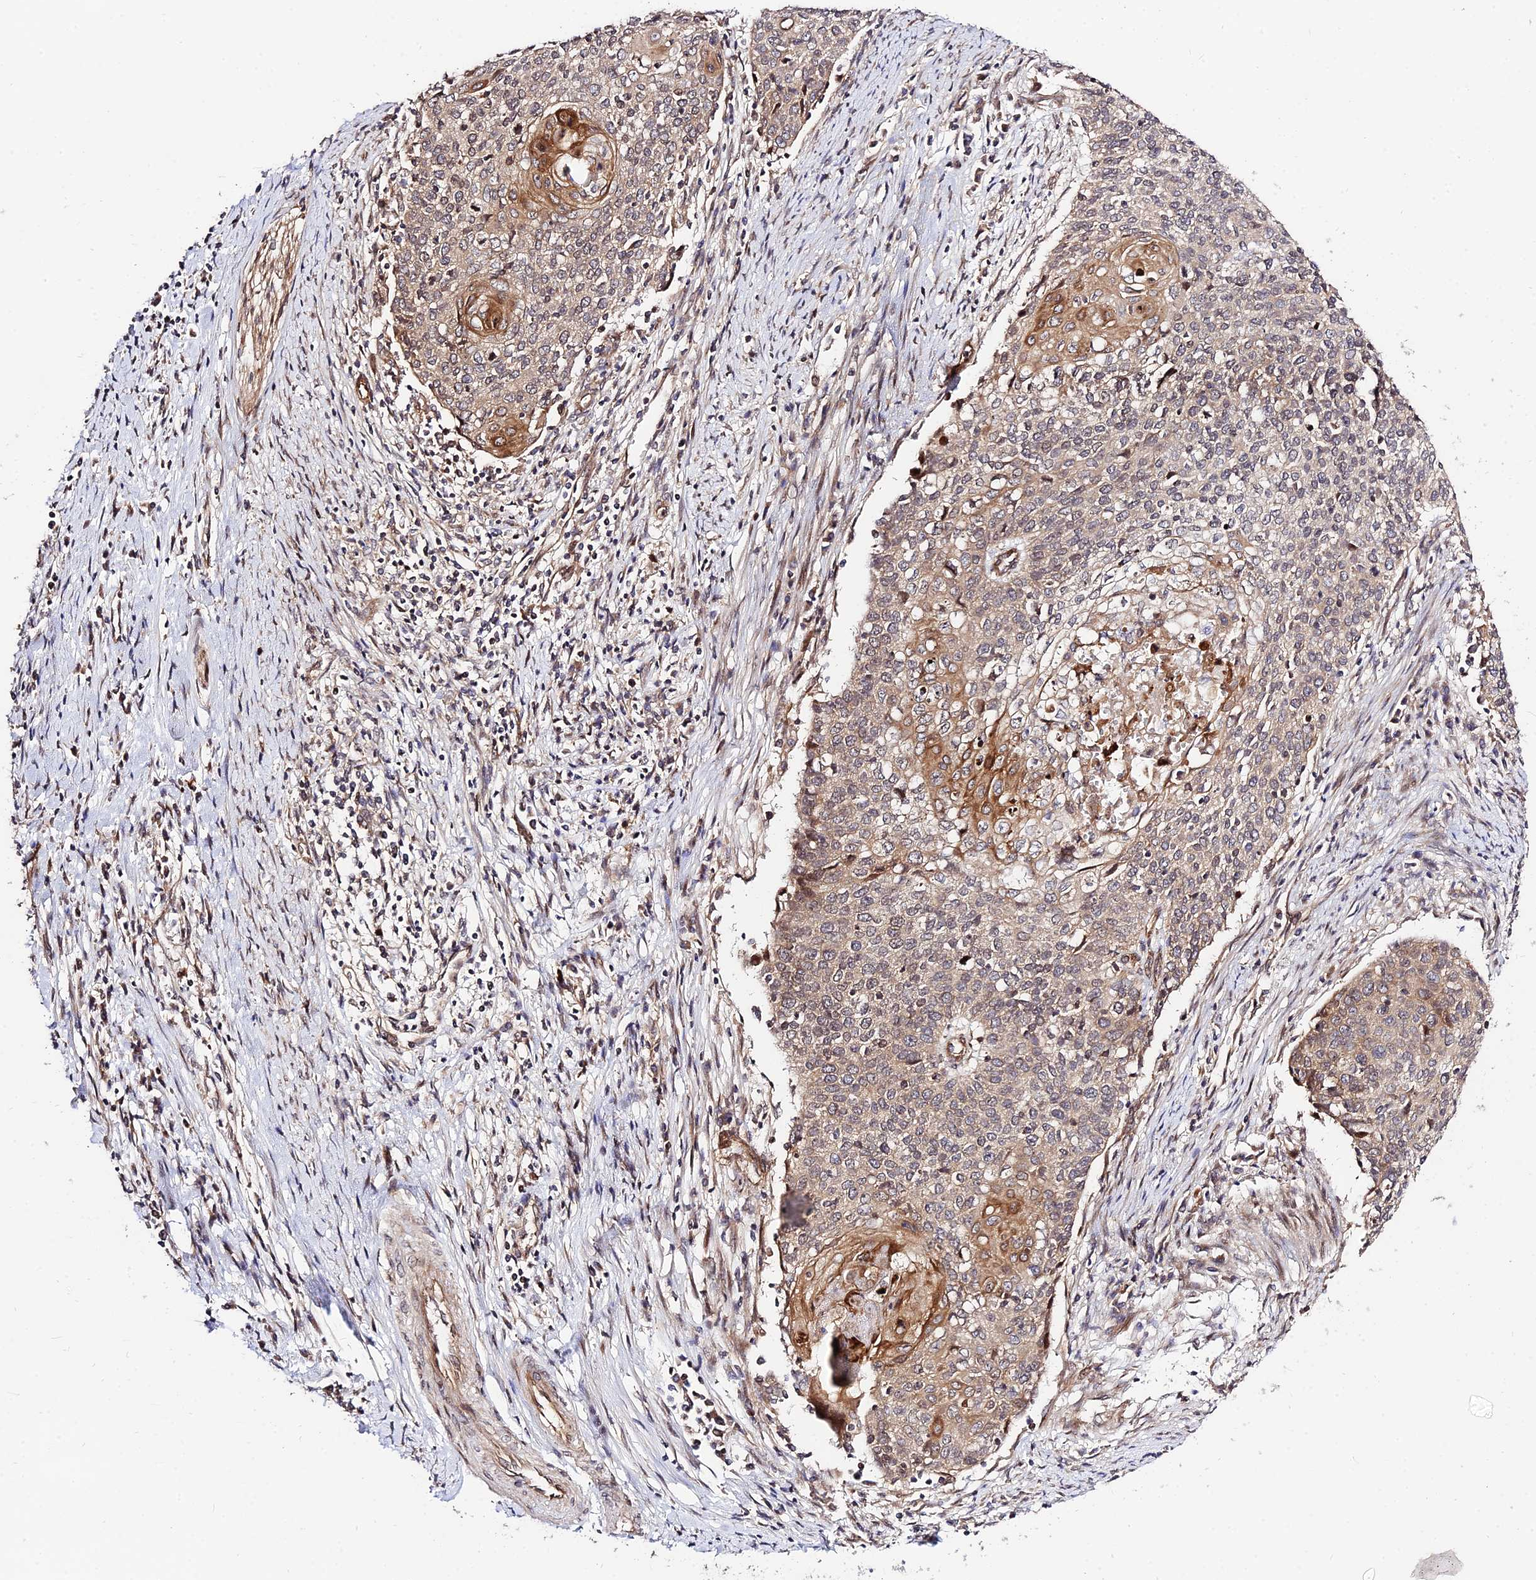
{"staining": {"intensity": "moderate", "quantity": "<25%", "location": "cytoplasmic/membranous"}, "tissue": "cervical cancer", "cell_type": "Tumor cells", "image_type": "cancer", "snomed": [{"axis": "morphology", "description": "Squamous cell carcinoma, NOS"}, {"axis": "topography", "description": "Cervix"}], "caption": "Immunohistochemical staining of human squamous cell carcinoma (cervical) exhibits low levels of moderate cytoplasmic/membranous protein expression in approximately <25% of tumor cells. (DAB IHC, brown staining for protein, blue staining for nuclei).", "gene": "SMG6", "patient": {"sex": "female", "age": 39}}